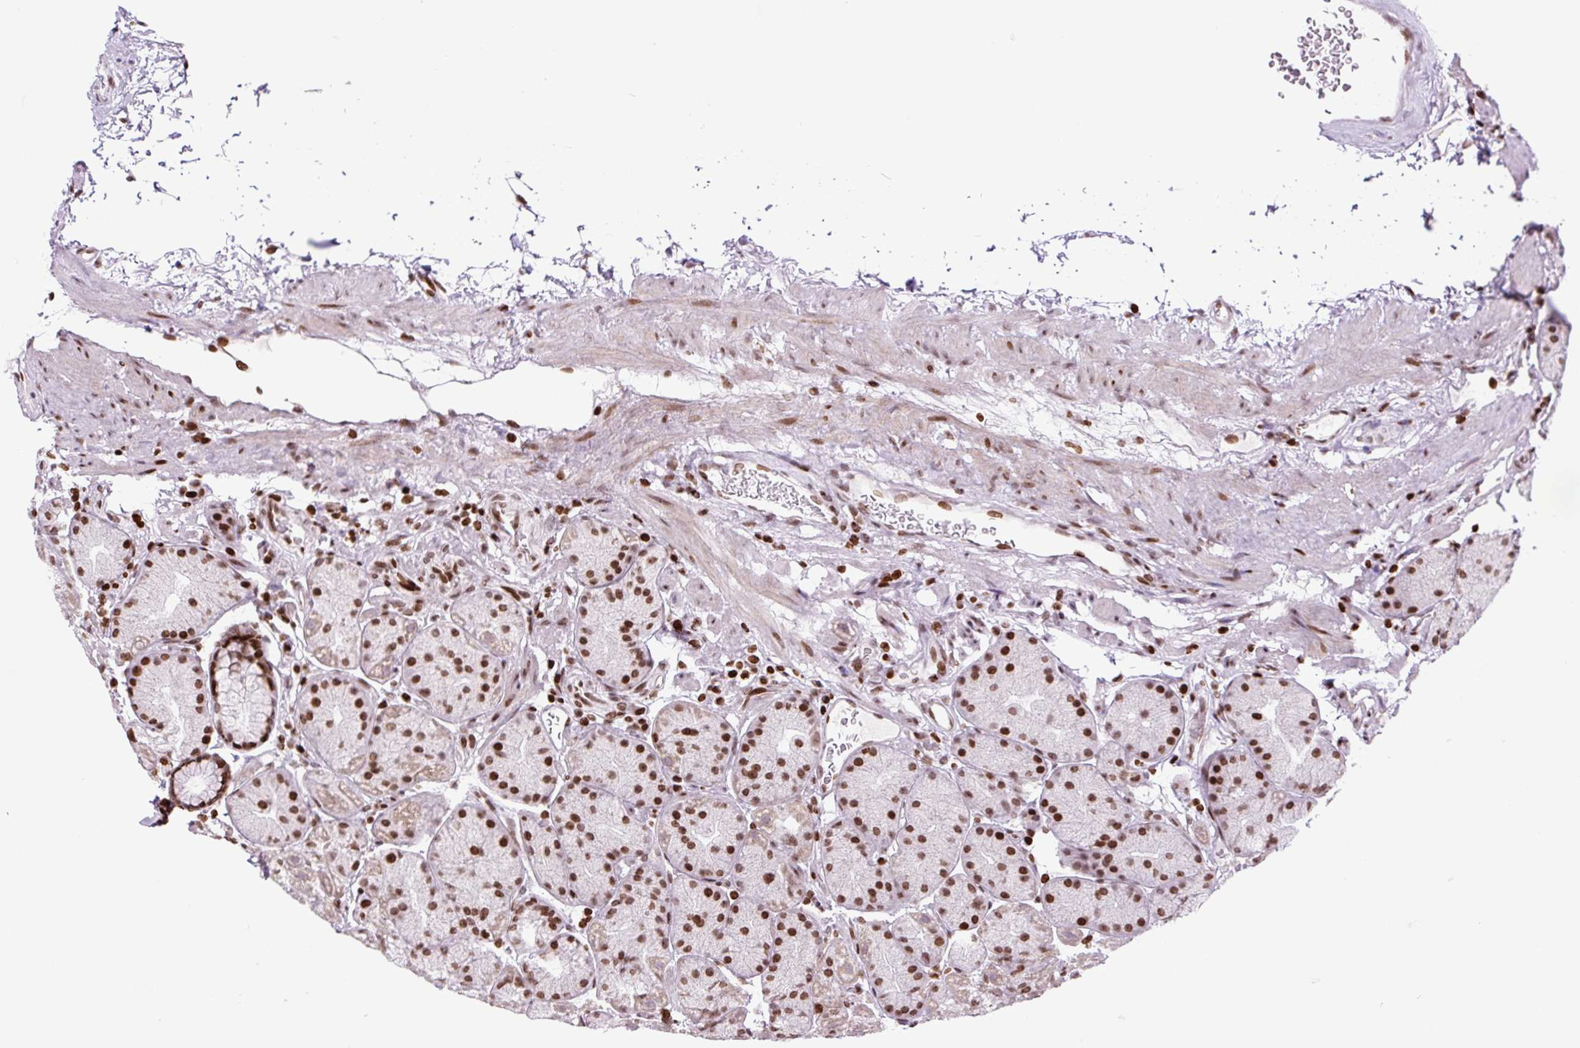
{"staining": {"intensity": "strong", "quantity": ">75%", "location": "nuclear"}, "tissue": "stomach", "cell_type": "Glandular cells", "image_type": "normal", "snomed": [{"axis": "morphology", "description": "Normal tissue, NOS"}, {"axis": "topography", "description": "Stomach, lower"}], "caption": "Human stomach stained for a protein (brown) displays strong nuclear positive expression in about >75% of glandular cells.", "gene": "H1", "patient": {"sex": "male", "age": 67}}